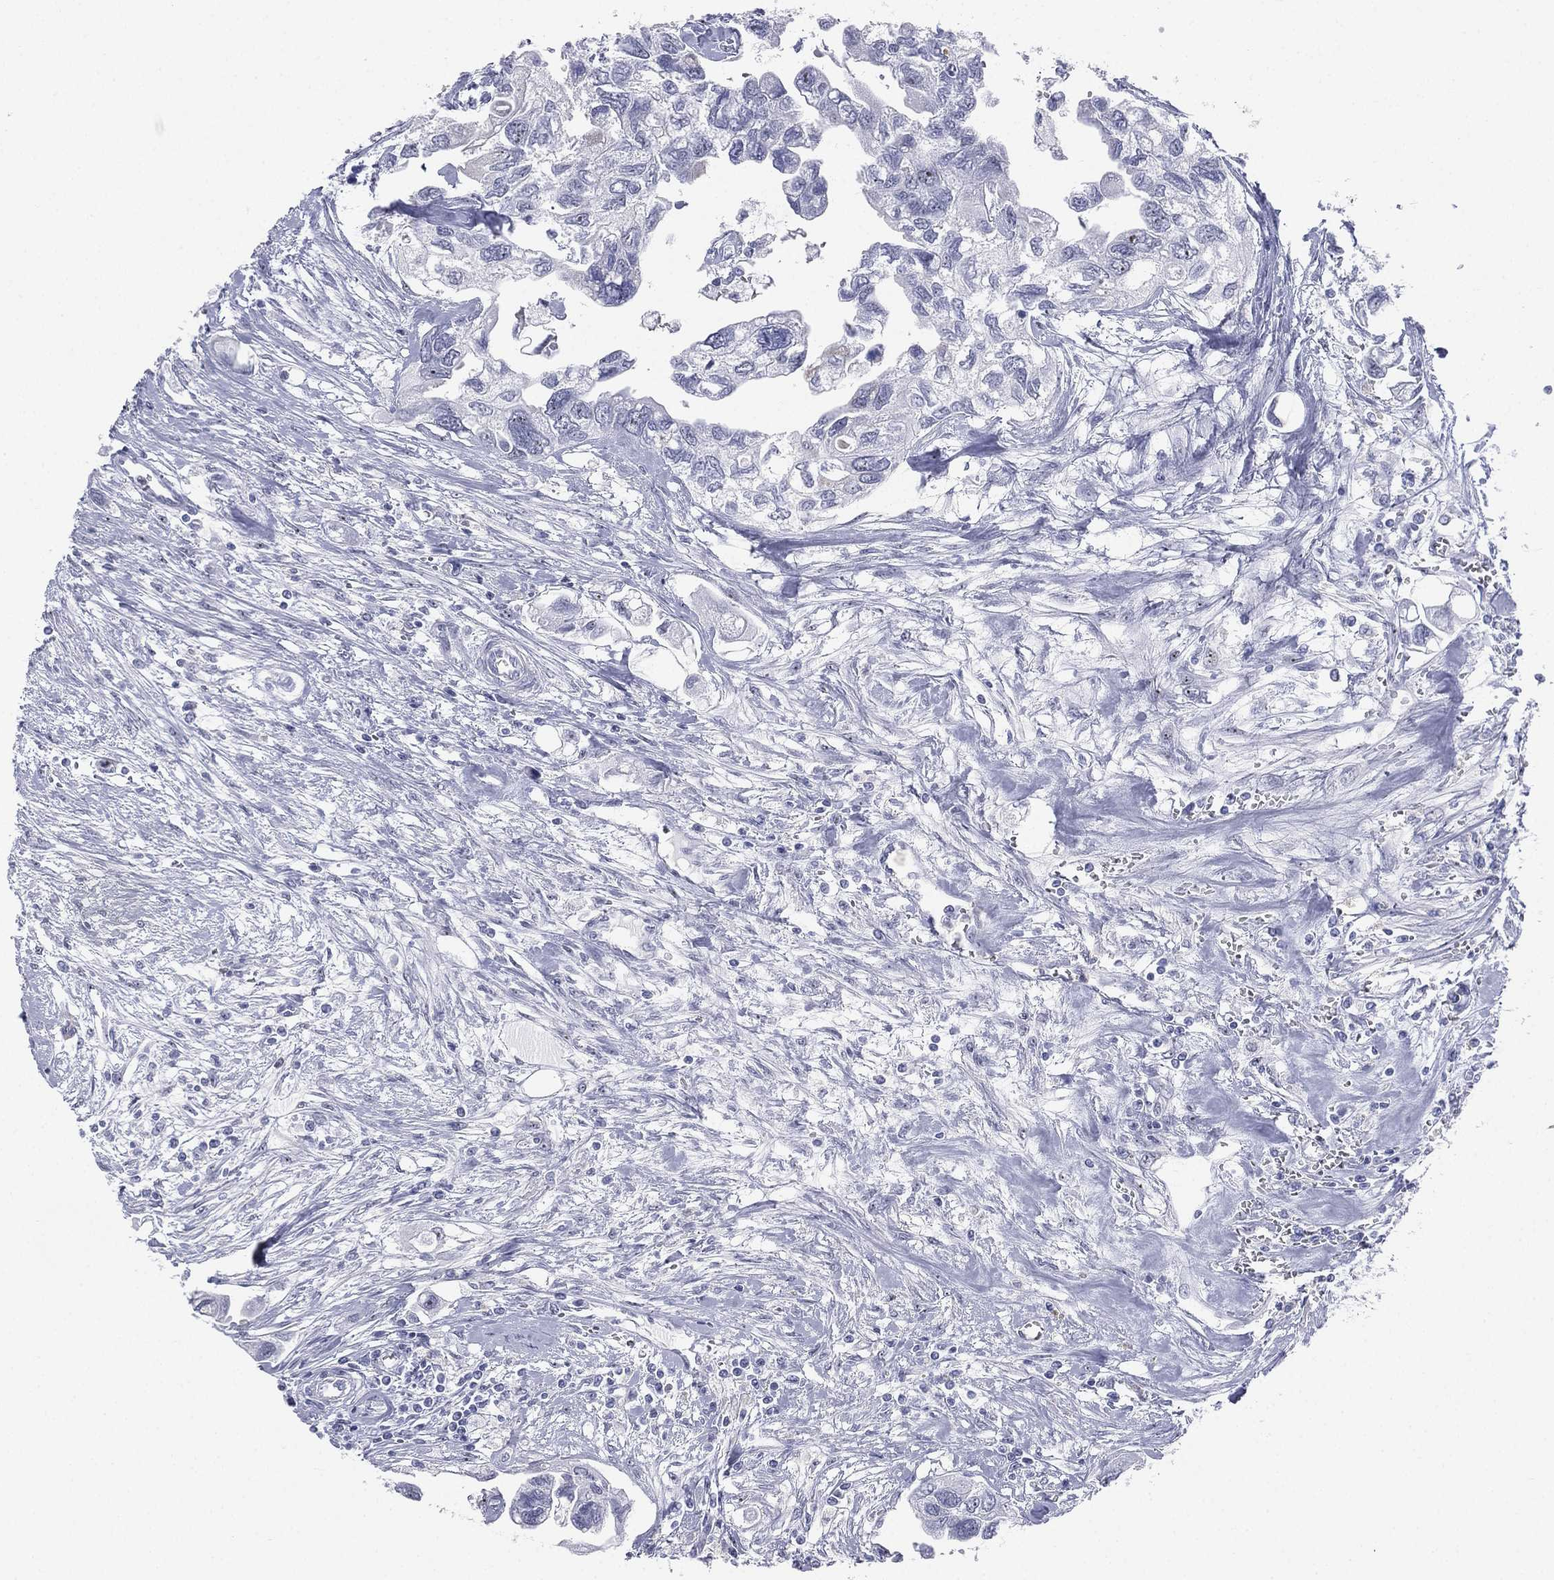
{"staining": {"intensity": "negative", "quantity": "none", "location": "none"}, "tissue": "urothelial cancer", "cell_type": "Tumor cells", "image_type": "cancer", "snomed": [{"axis": "morphology", "description": "Urothelial carcinoma, High grade"}, {"axis": "topography", "description": "Urinary bladder"}], "caption": "IHC photomicrograph of neoplastic tissue: human high-grade urothelial carcinoma stained with DAB demonstrates no significant protein staining in tumor cells.", "gene": "CD22", "patient": {"sex": "male", "age": 59}}